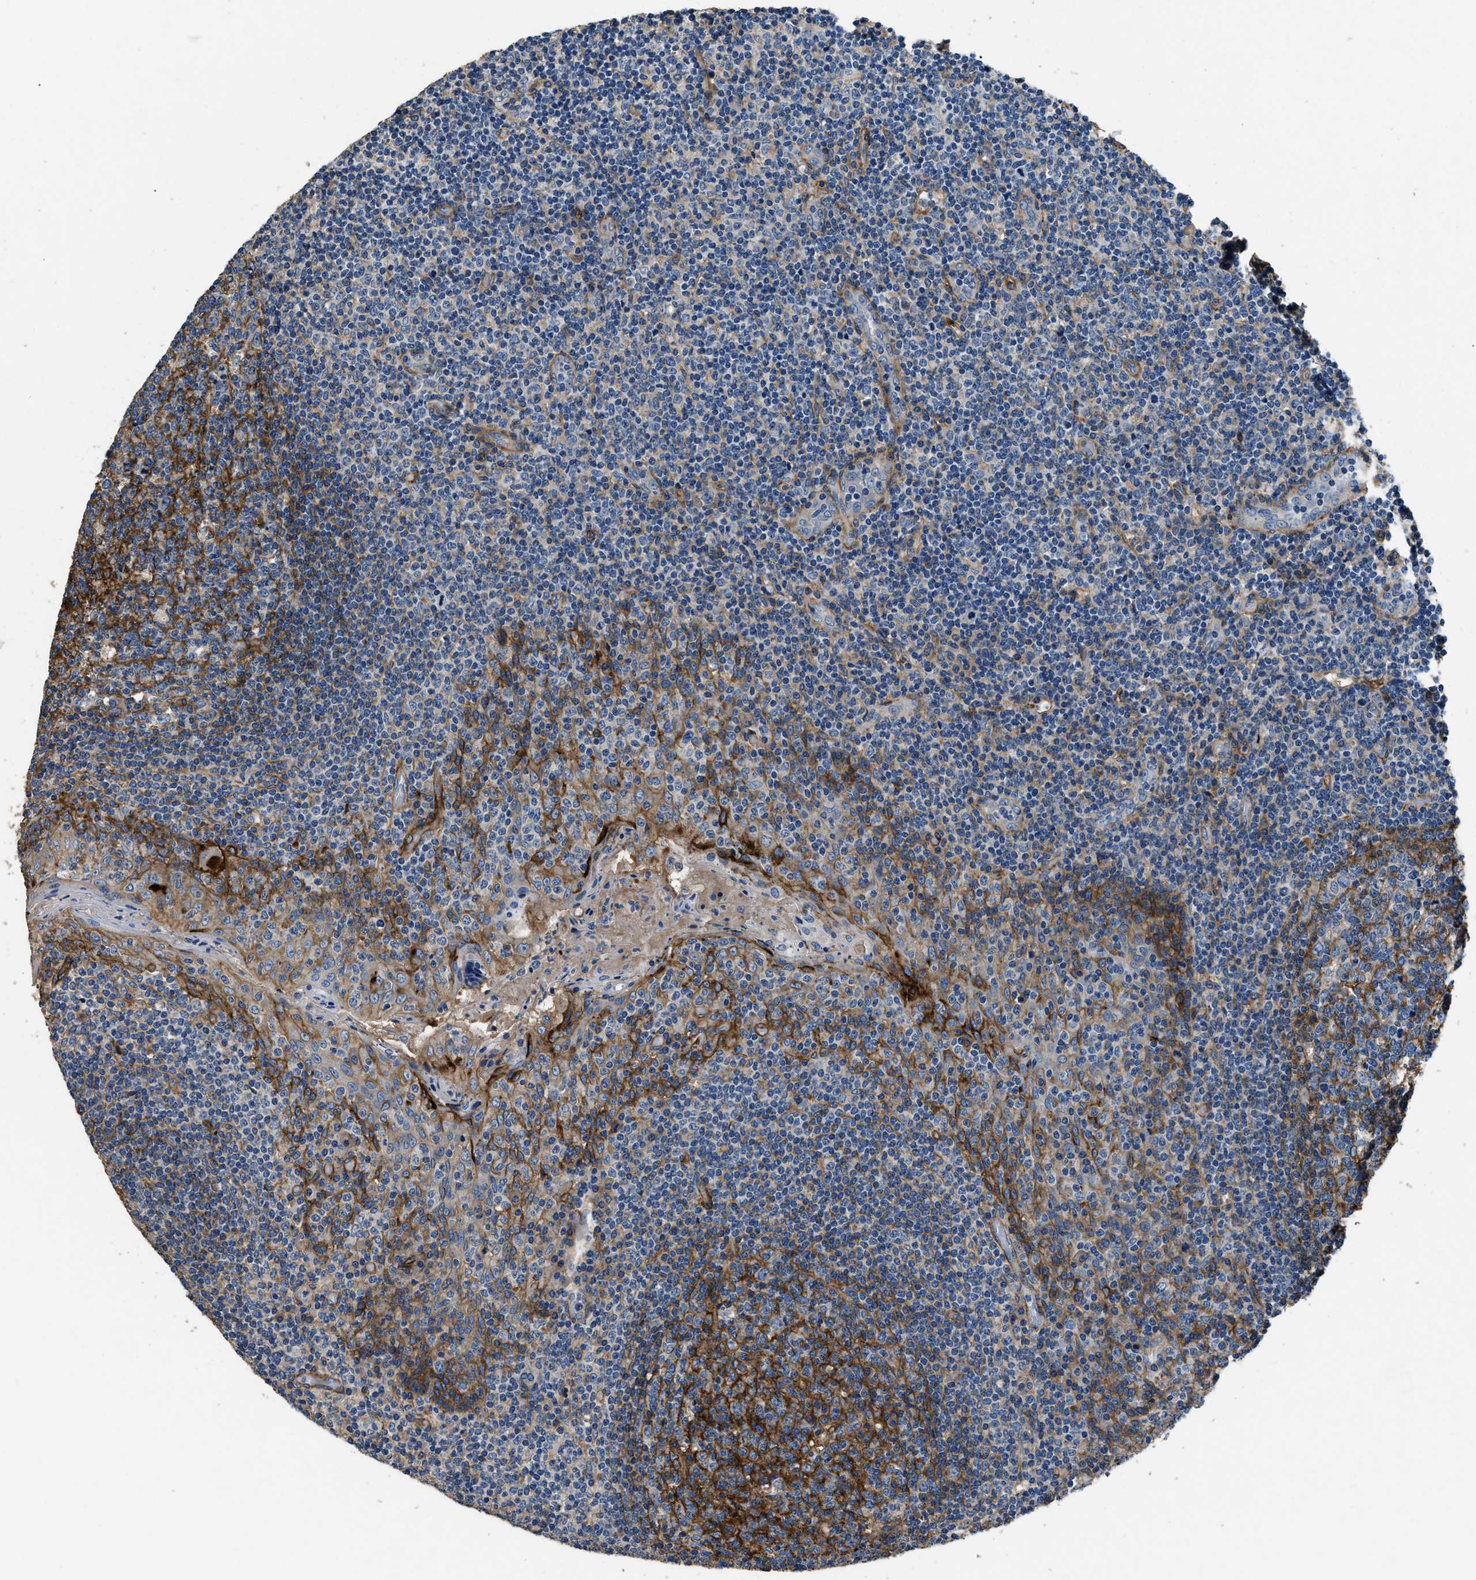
{"staining": {"intensity": "strong", "quantity": "<25%", "location": "cytoplasmic/membranous"}, "tissue": "tonsil", "cell_type": "Germinal center cells", "image_type": "normal", "snomed": [{"axis": "morphology", "description": "Normal tissue, NOS"}, {"axis": "topography", "description": "Tonsil"}], "caption": "IHC staining of unremarkable tonsil, which exhibits medium levels of strong cytoplasmic/membranous expression in about <25% of germinal center cells indicating strong cytoplasmic/membranous protein positivity. The staining was performed using DAB (3,3'-diaminobenzidine) (brown) for protein detection and nuclei were counterstained in hematoxylin (blue).", "gene": "CD276", "patient": {"sex": "female", "age": 19}}